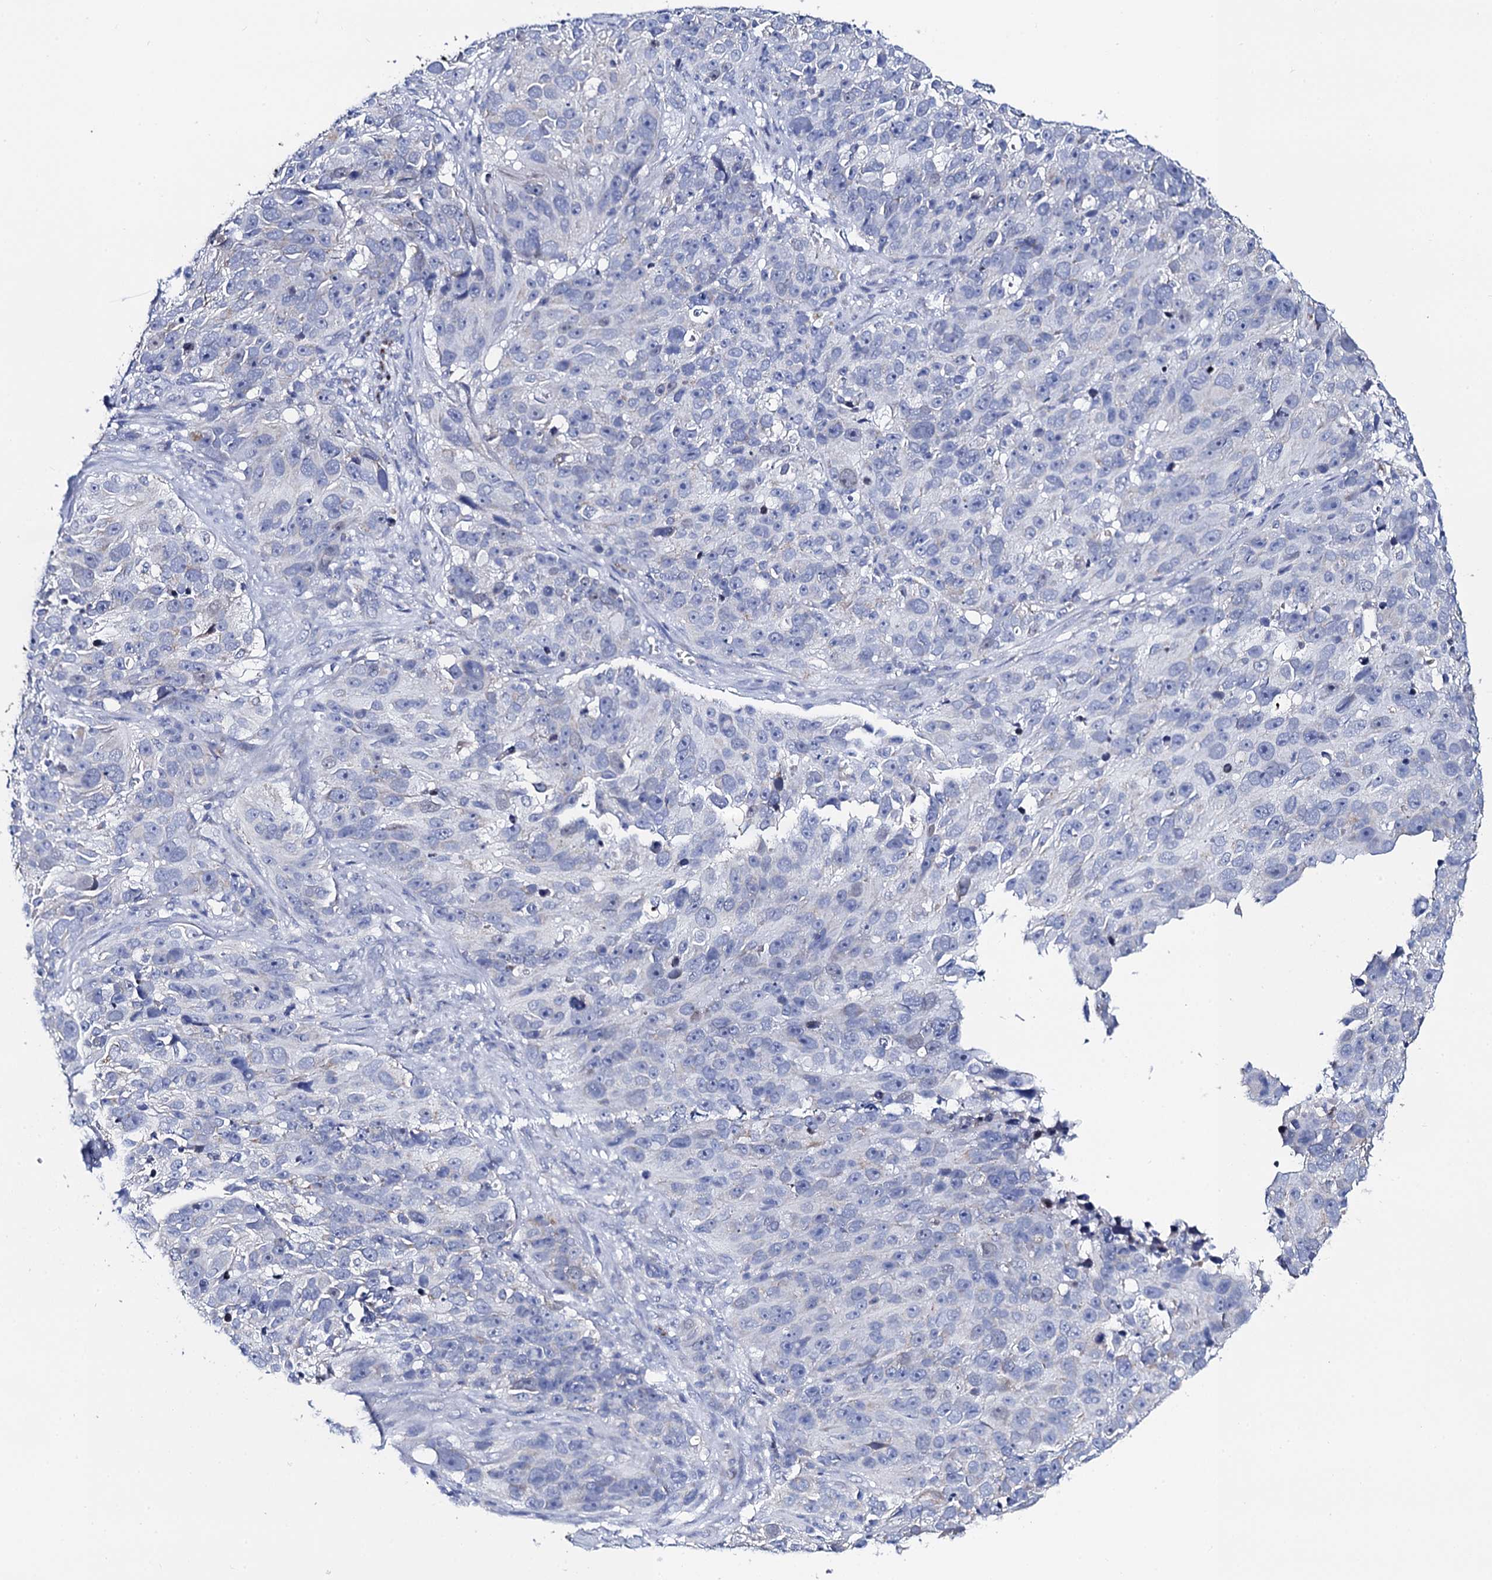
{"staining": {"intensity": "negative", "quantity": "none", "location": "none"}, "tissue": "melanoma", "cell_type": "Tumor cells", "image_type": "cancer", "snomed": [{"axis": "morphology", "description": "Malignant melanoma, NOS"}, {"axis": "topography", "description": "Skin"}], "caption": "Tumor cells show no significant staining in melanoma.", "gene": "ACADSB", "patient": {"sex": "male", "age": 84}}